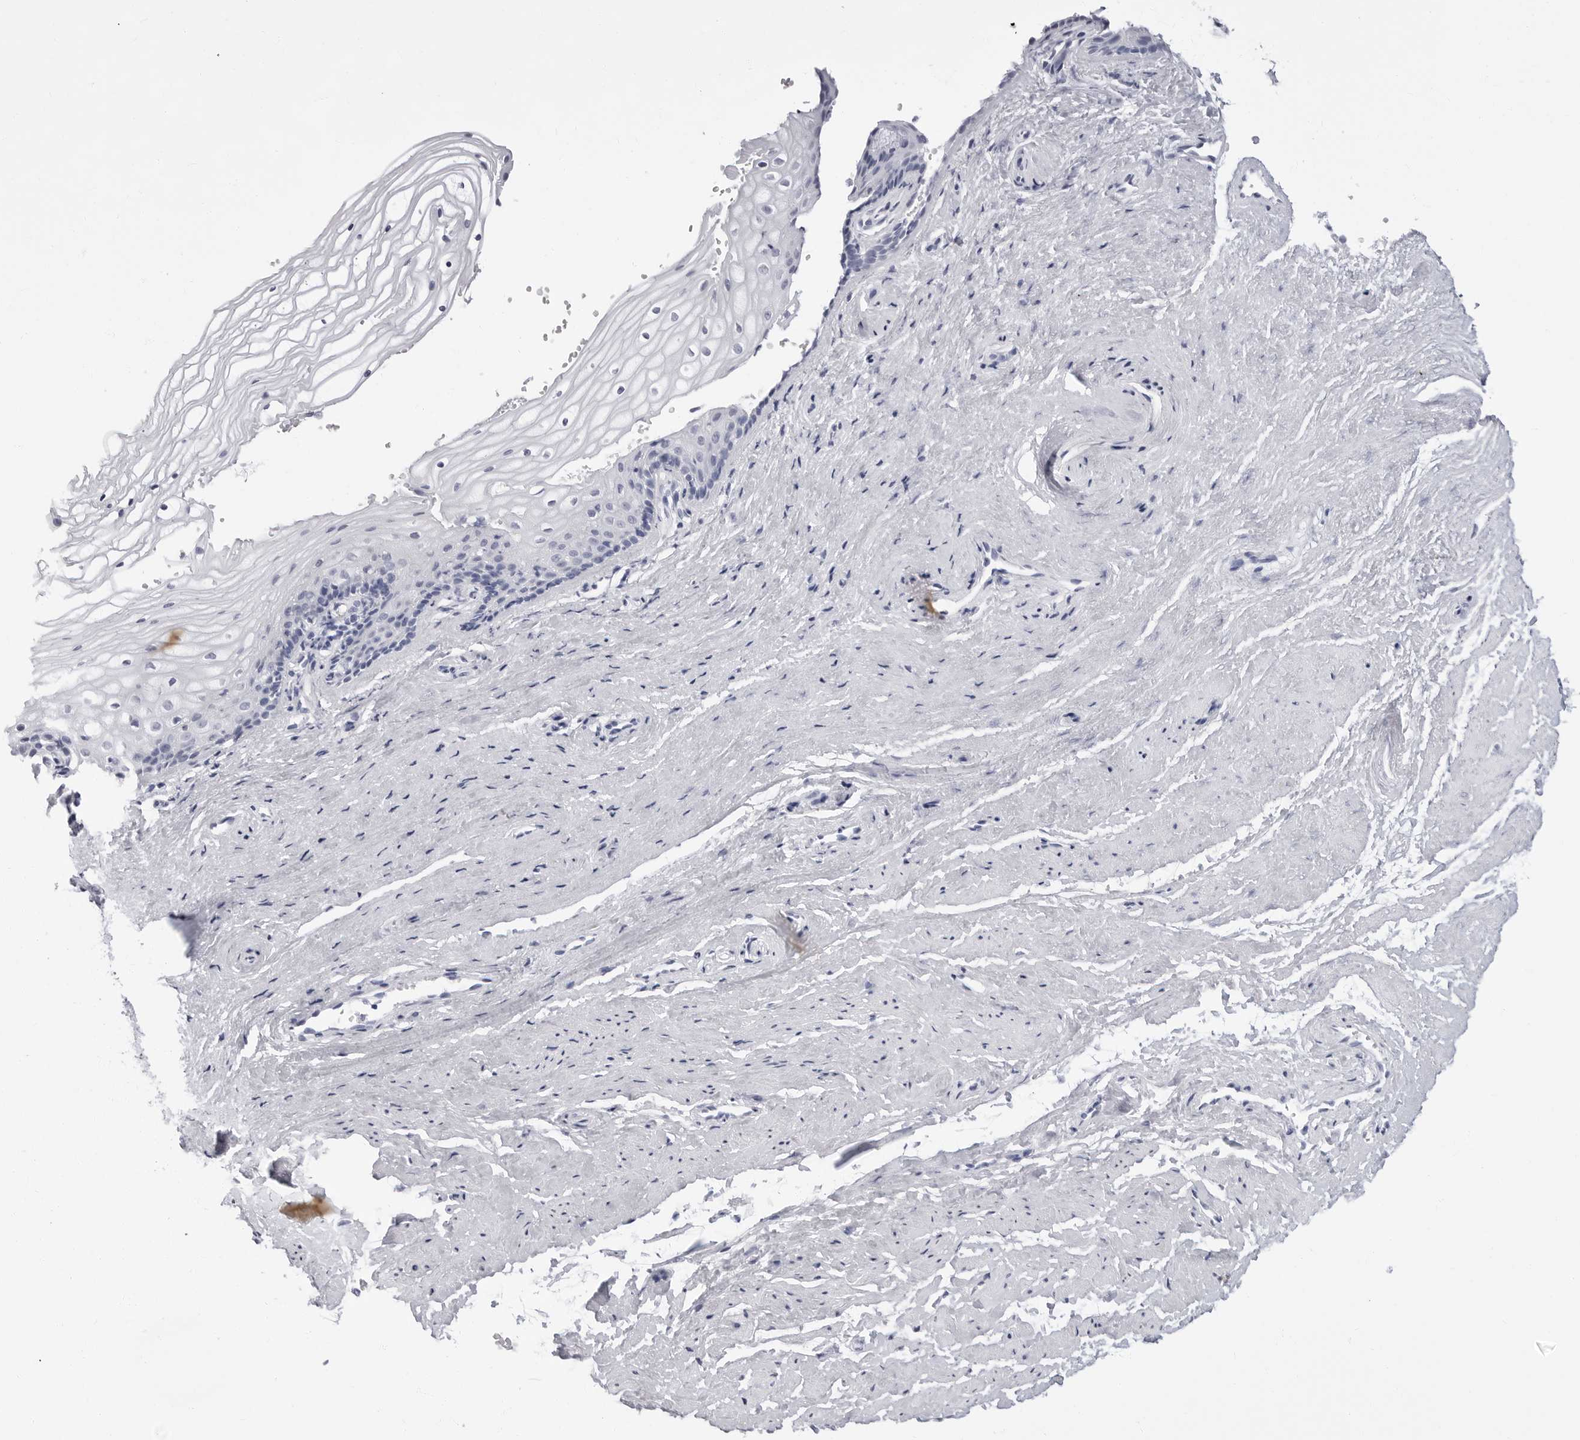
{"staining": {"intensity": "negative", "quantity": "none", "location": "none"}, "tissue": "vagina", "cell_type": "Squamous epithelial cells", "image_type": "normal", "snomed": [{"axis": "morphology", "description": "Normal tissue, NOS"}, {"axis": "topography", "description": "Vagina"}], "caption": "An image of vagina stained for a protein reveals no brown staining in squamous epithelial cells.", "gene": "ERICH3", "patient": {"sex": "female", "age": 46}}